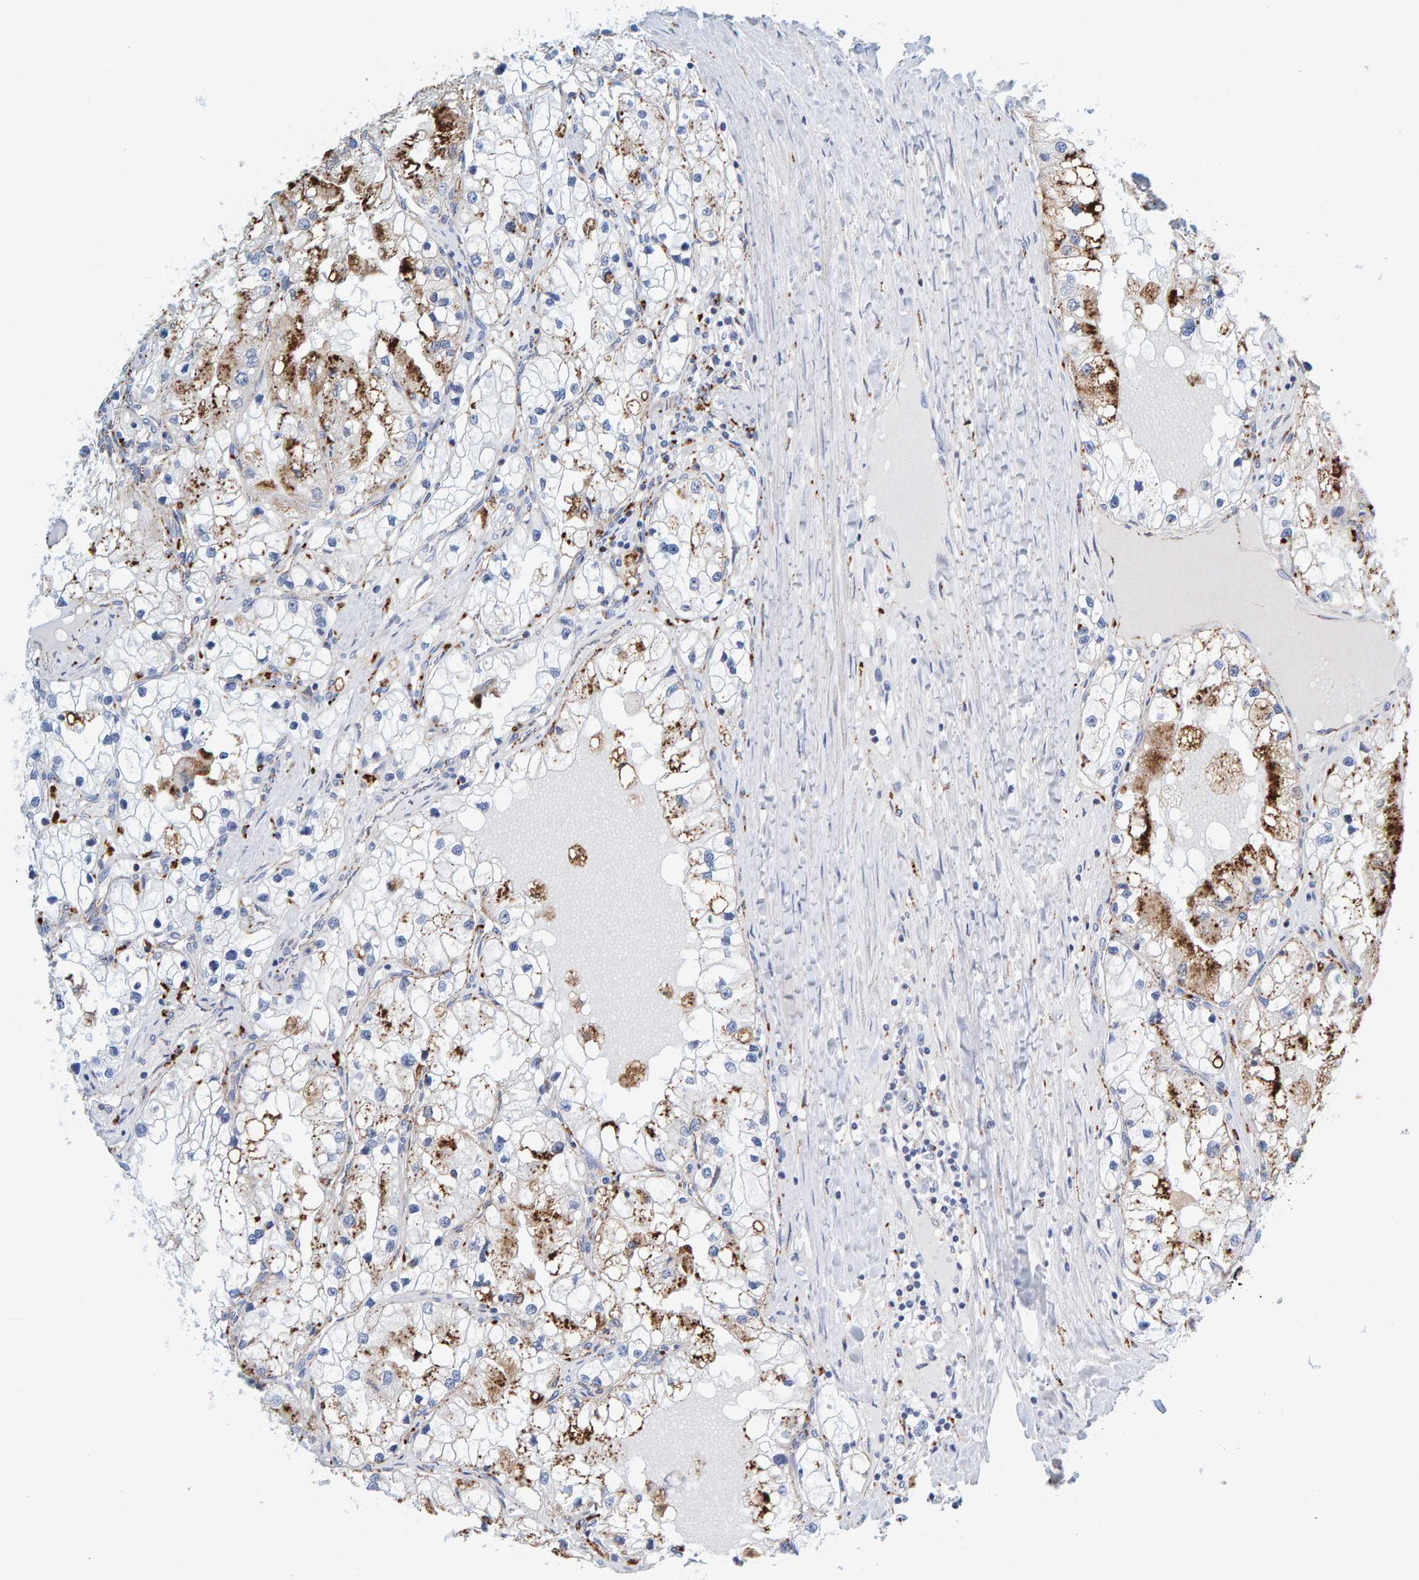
{"staining": {"intensity": "moderate", "quantity": "25%-75%", "location": "cytoplasmic/membranous"}, "tissue": "renal cancer", "cell_type": "Tumor cells", "image_type": "cancer", "snomed": [{"axis": "morphology", "description": "Adenocarcinoma, NOS"}, {"axis": "topography", "description": "Kidney"}], "caption": "Protein analysis of renal cancer tissue demonstrates moderate cytoplasmic/membranous positivity in approximately 25%-75% of tumor cells.", "gene": "BIN3", "patient": {"sex": "male", "age": 68}}